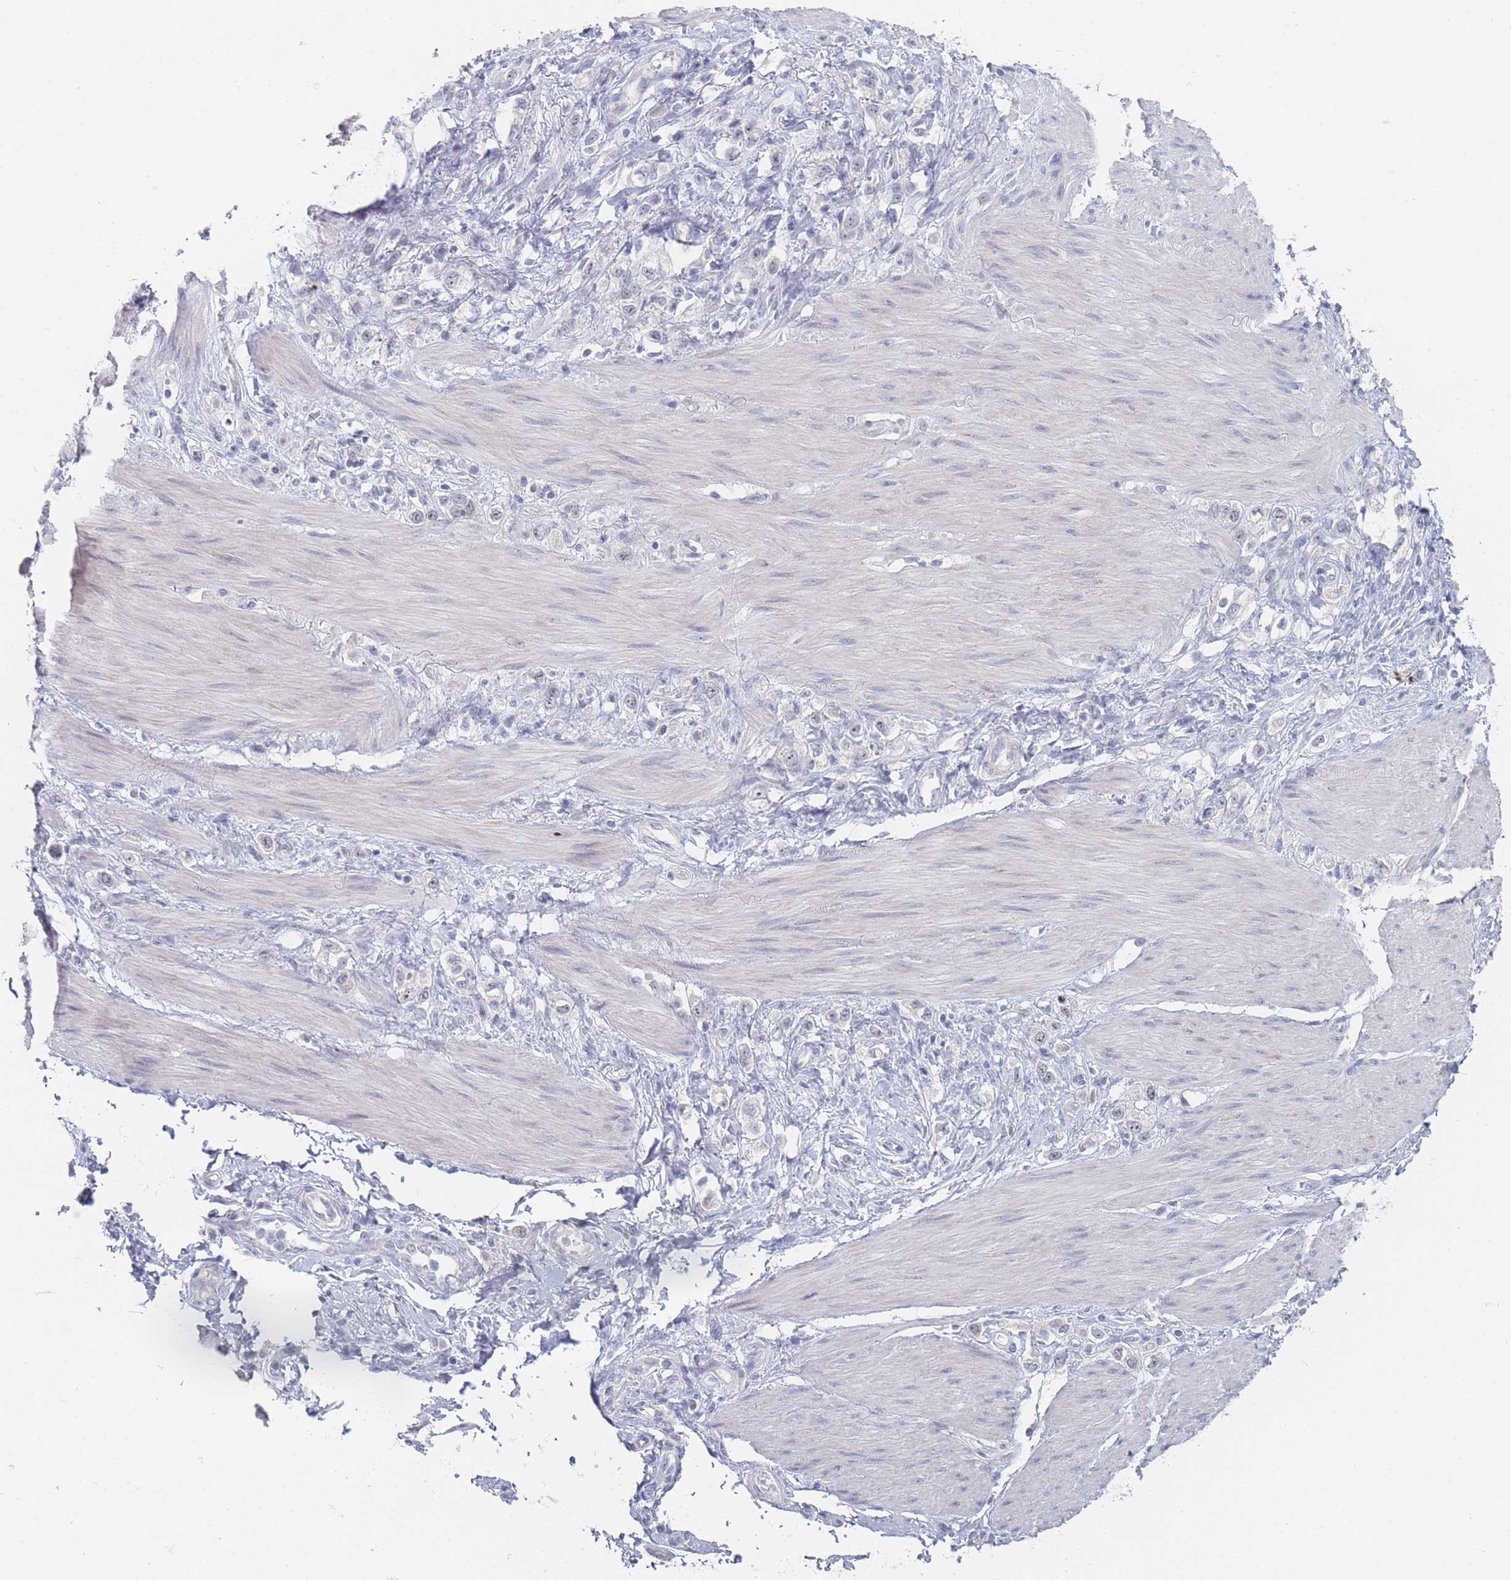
{"staining": {"intensity": "negative", "quantity": "none", "location": "none"}, "tissue": "stomach cancer", "cell_type": "Tumor cells", "image_type": "cancer", "snomed": [{"axis": "morphology", "description": "Adenocarcinoma, NOS"}, {"axis": "topography", "description": "Stomach"}], "caption": "Immunohistochemistry histopathology image of neoplastic tissue: human stomach cancer stained with DAB reveals no significant protein staining in tumor cells.", "gene": "RNF8", "patient": {"sex": "female", "age": 65}}